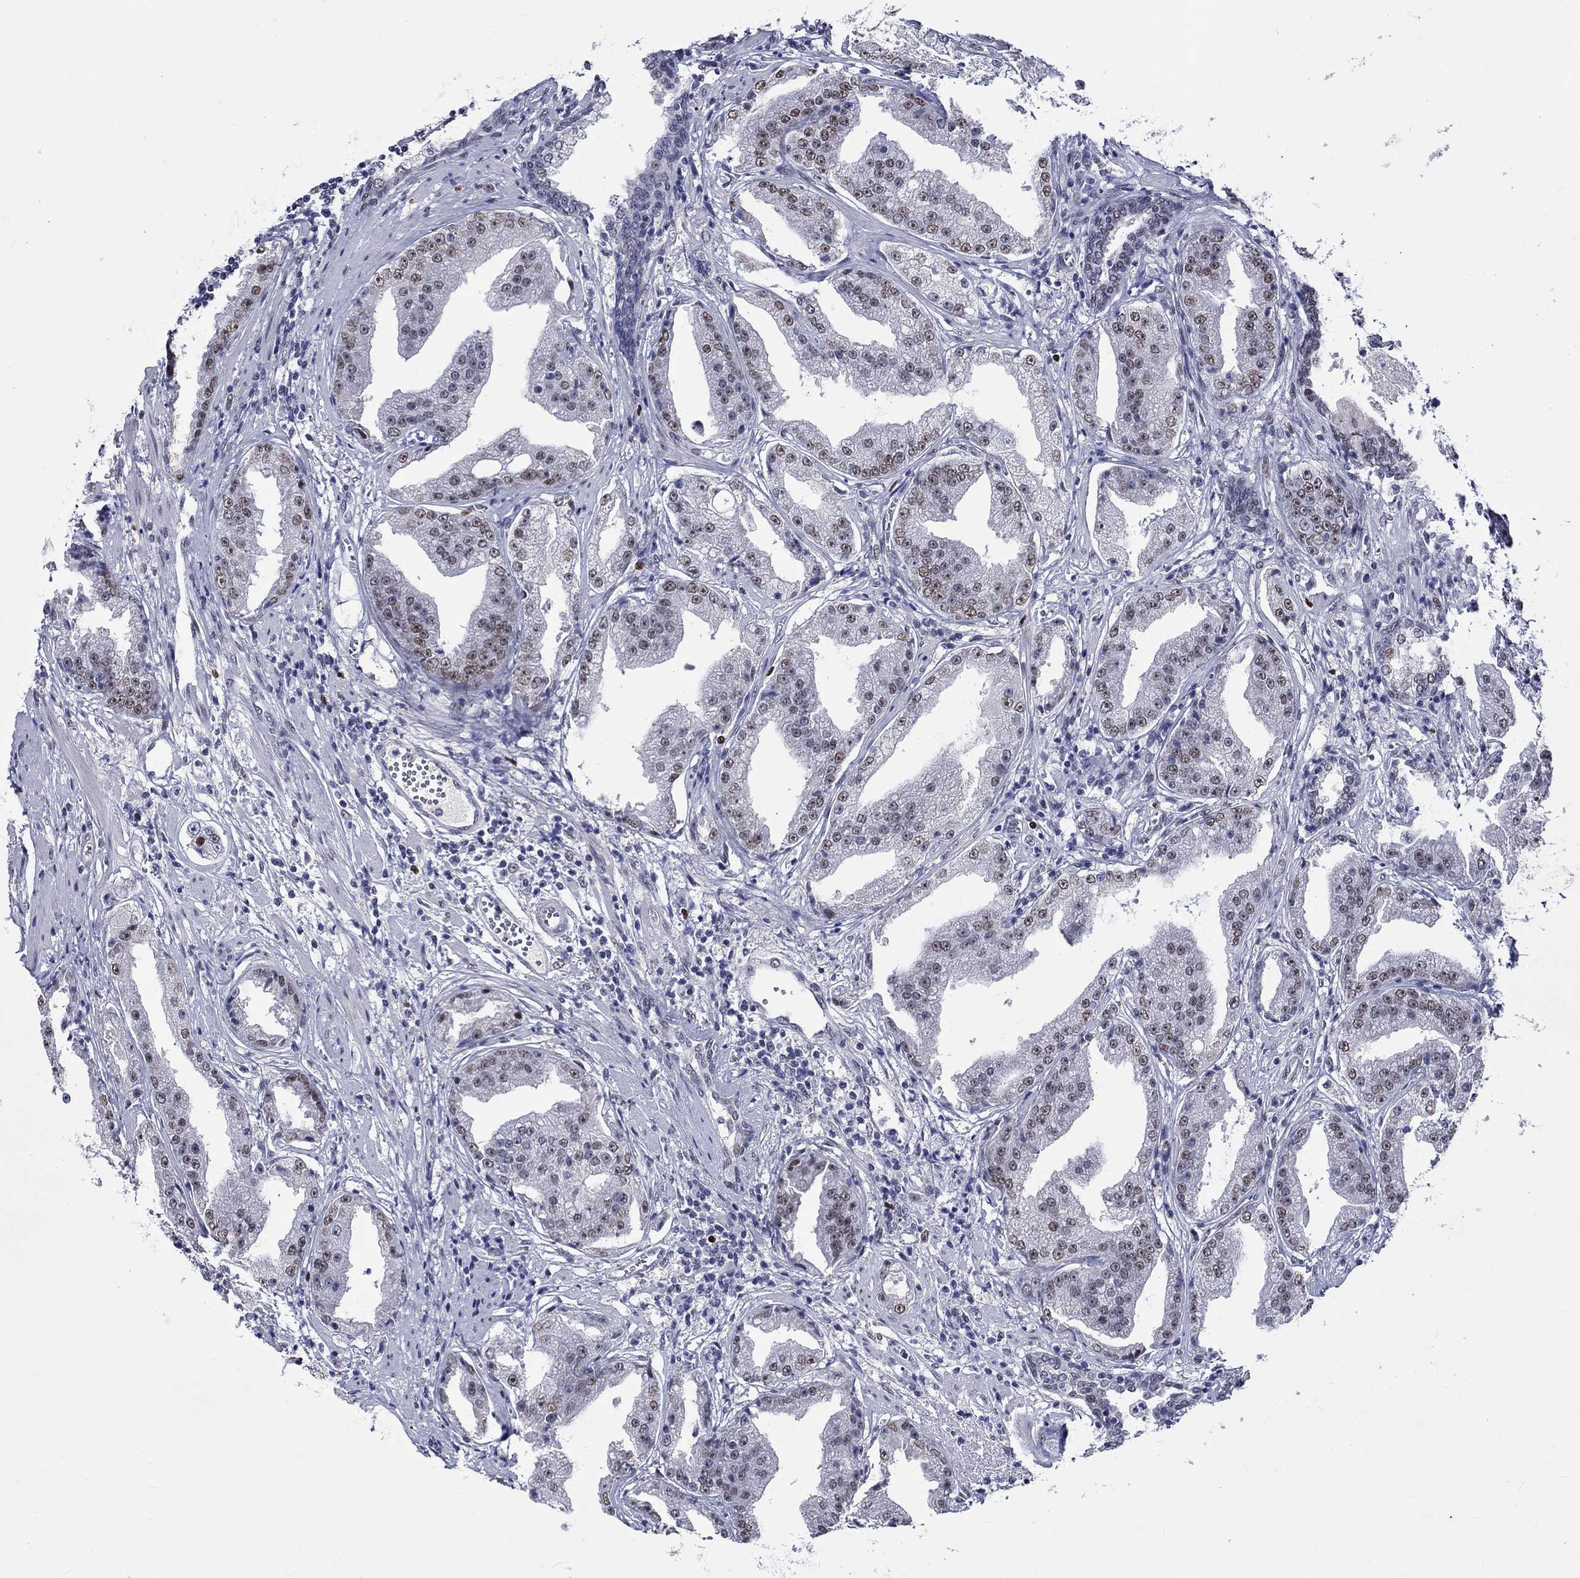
{"staining": {"intensity": "moderate", "quantity": "25%-75%", "location": "nuclear"}, "tissue": "prostate cancer", "cell_type": "Tumor cells", "image_type": "cancer", "snomed": [{"axis": "morphology", "description": "Adenocarcinoma, Low grade"}, {"axis": "topography", "description": "Prostate"}], "caption": "This photomicrograph reveals IHC staining of human prostate low-grade adenocarcinoma, with medium moderate nuclear positivity in about 25%-75% of tumor cells.", "gene": "GATA2", "patient": {"sex": "male", "age": 62}}